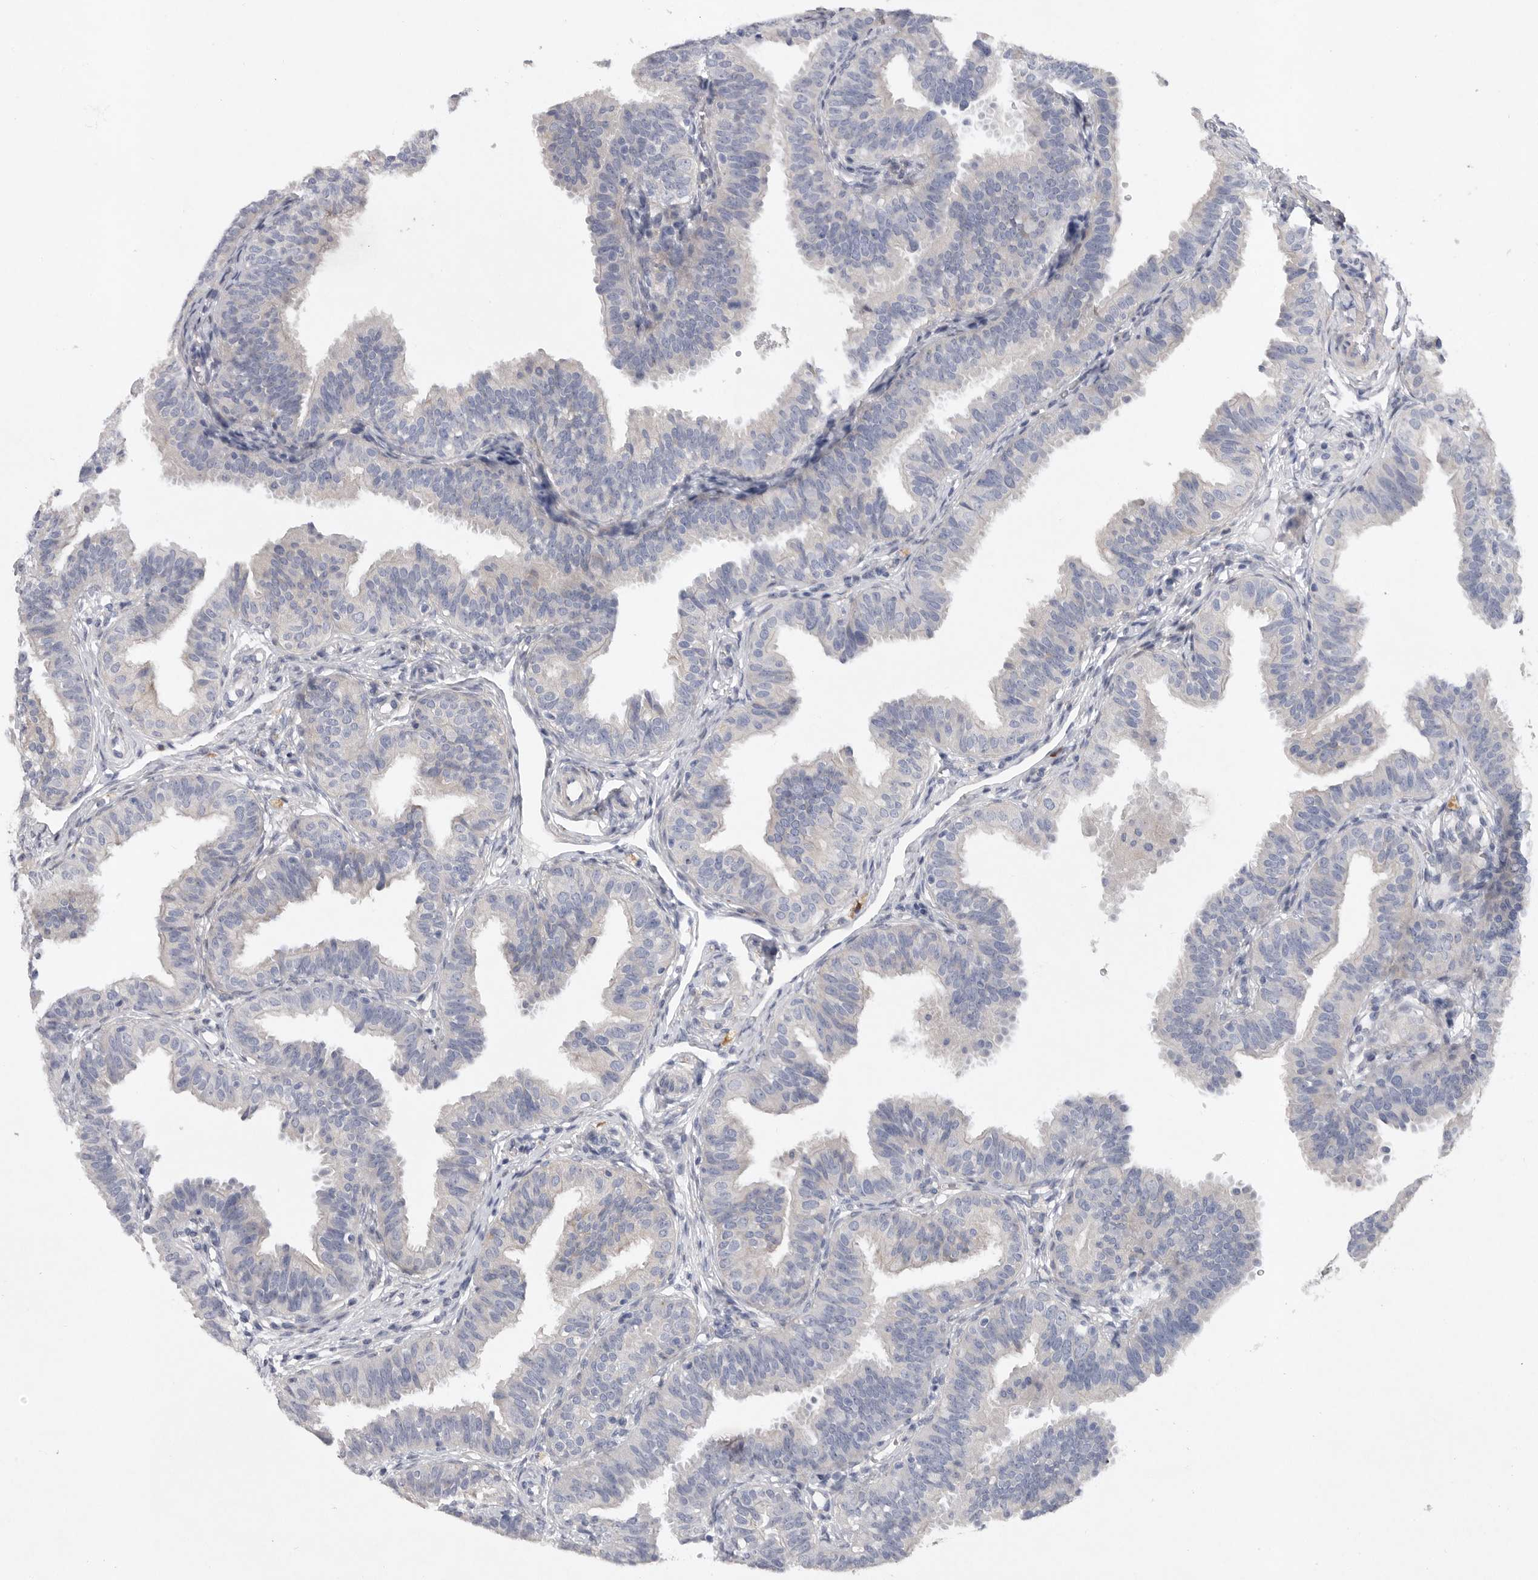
{"staining": {"intensity": "negative", "quantity": "none", "location": "none"}, "tissue": "fallopian tube", "cell_type": "Glandular cells", "image_type": "normal", "snomed": [{"axis": "morphology", "description": "Normal tissue, NOS"}, {"axis": "topography", "description": "Fallopian tube"}], "caption": "Protein analysis of benign fallopian tube displays no significant staining in glandular cells.", "gene": "EDEM3", "patient": {"sex": "female", "age": 35}}